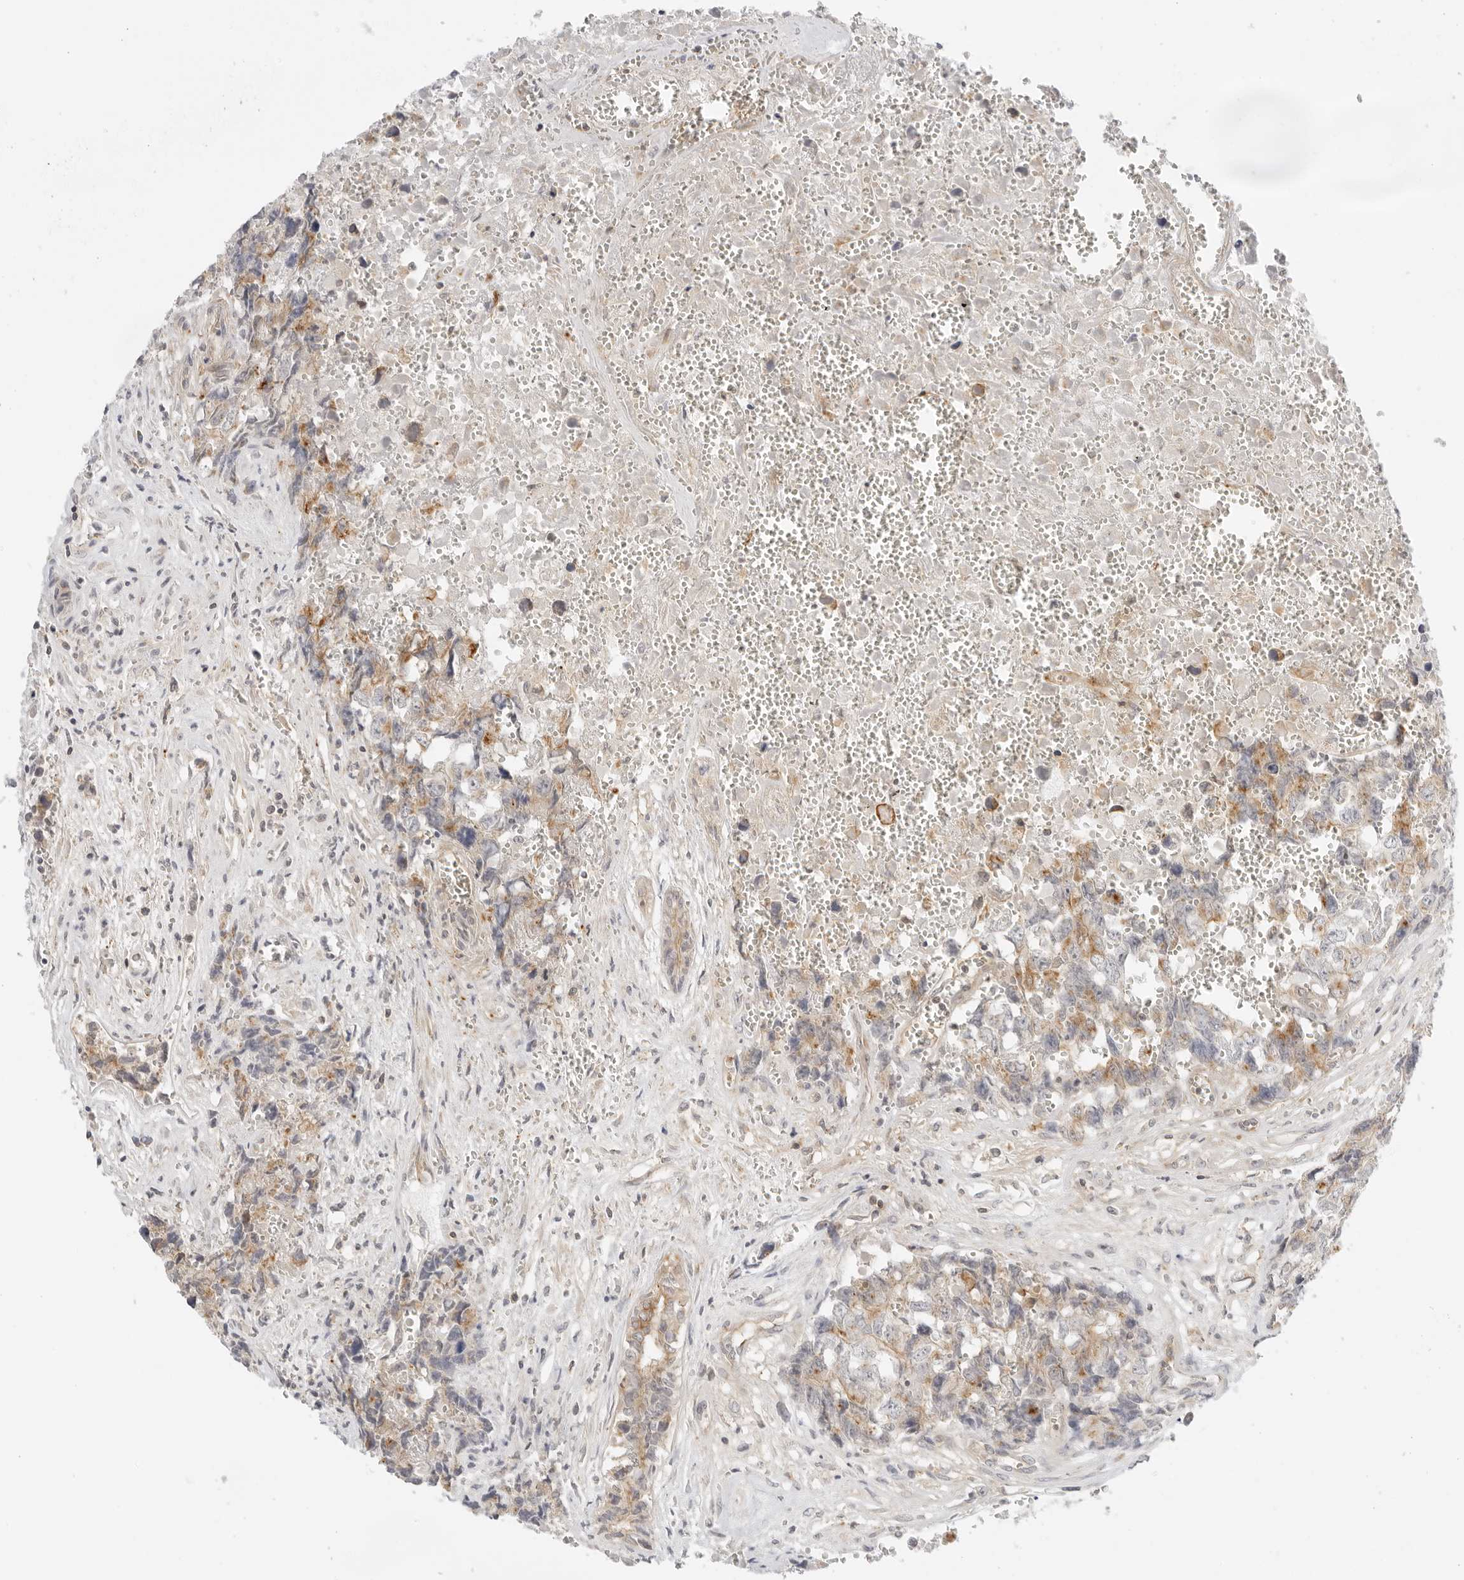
{"staining": {"intensity": "moderate", "quantity": "<25%", "location": "cytoplasmic/membranous"}, "tissue": "testis cancer", "cell_type": "Tumor cells", "image_type": "cancer", "snomed": [{"axis": "morphology", "description": "Carcinoma, Embryonal, NOS"}, {"axis": "topography", "description": "Testis"}], "caption": "Moderate cytoplasmic/membranous protein positivity is present in approximately <25% of tumor cells in testis embryonal carcinoma. The protein of interest is shown in brown color, while the nuclei are stained blue.", "gene": "OSCP1", "patient": {"sex": "male", "age": 31}}